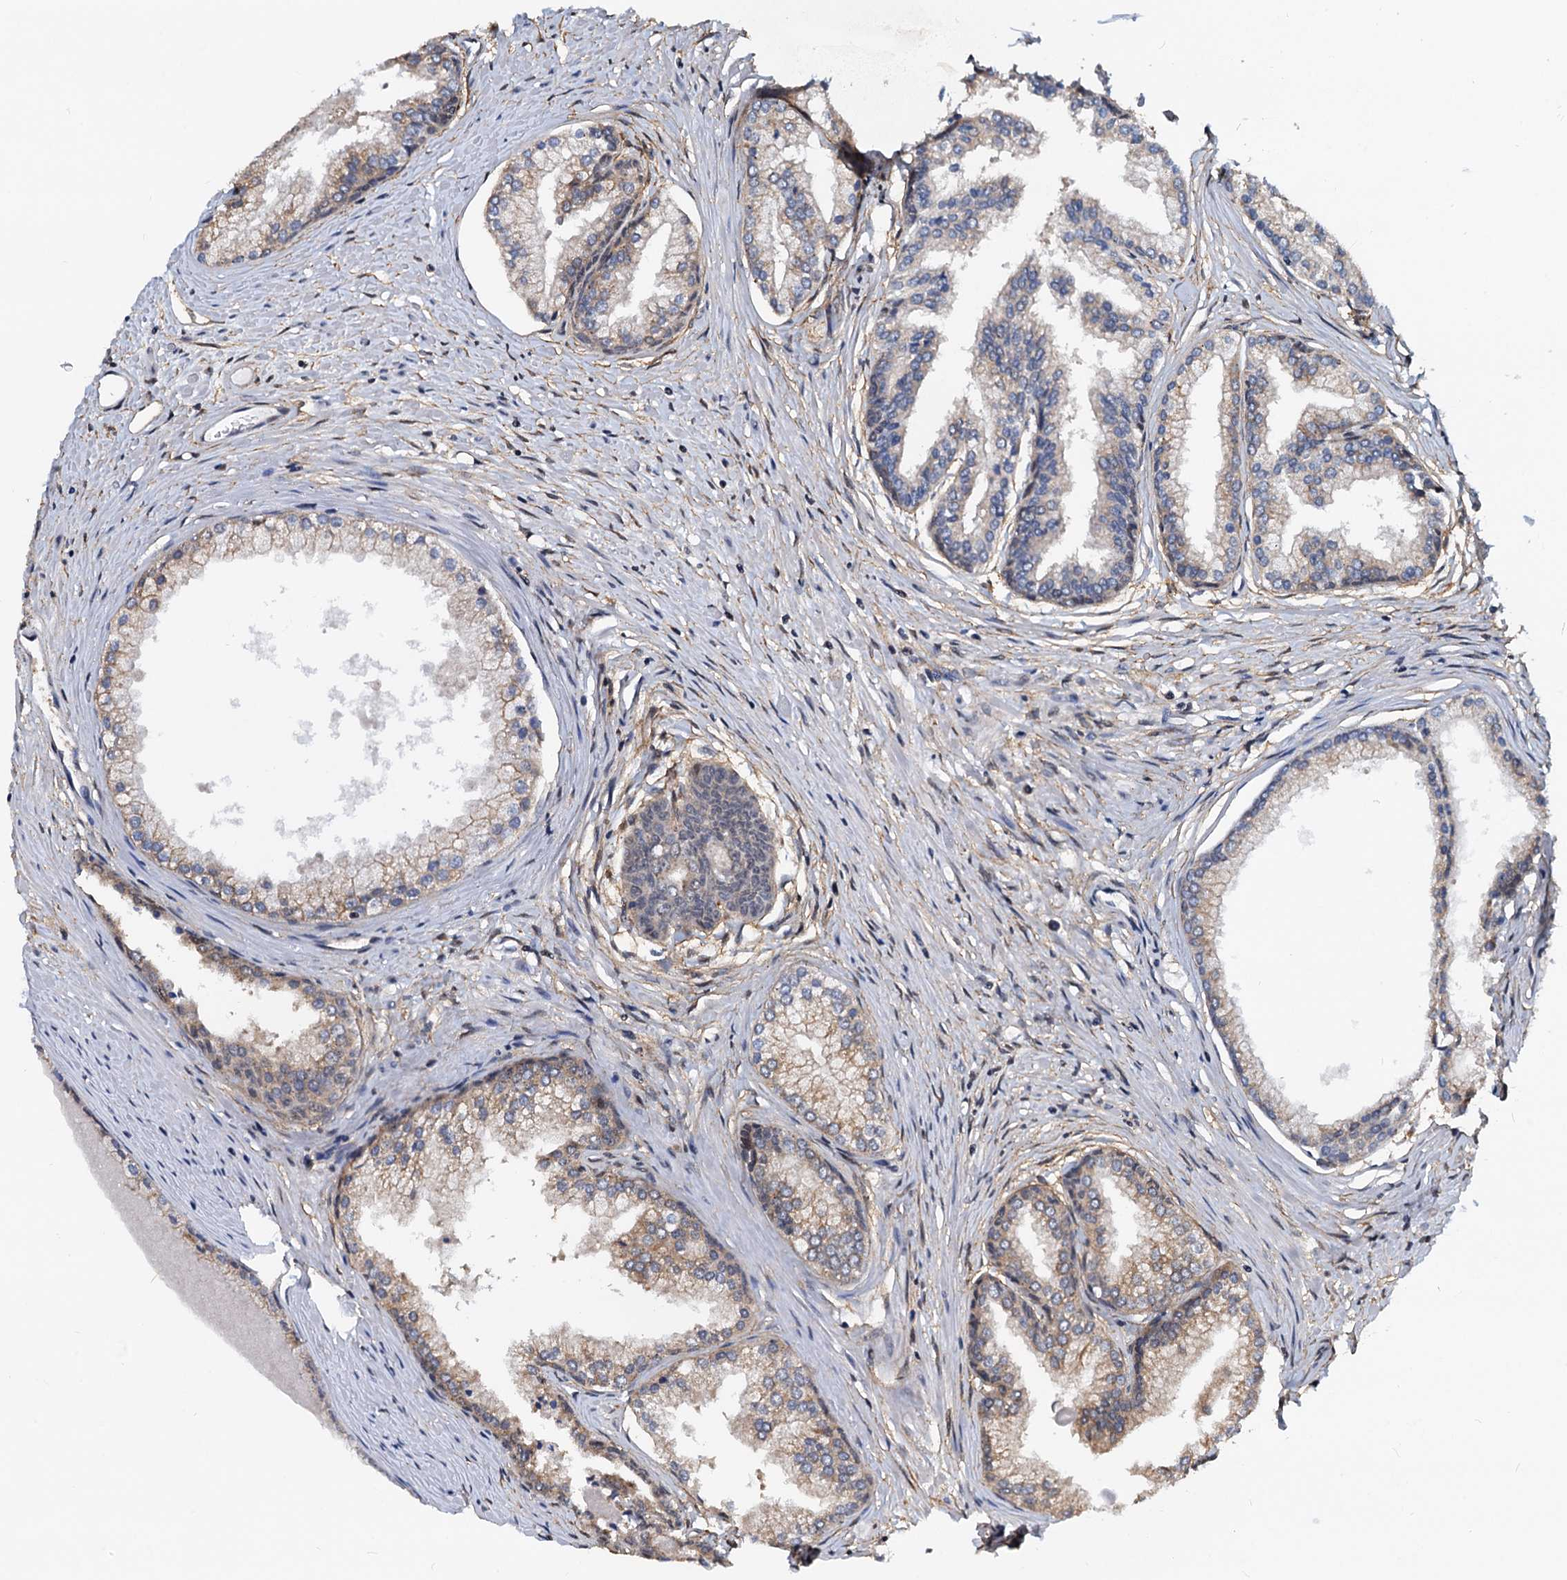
{"staining": {"intensity": "weak", "quantity": "<25%", "location": "cytoplasmic/membranous"}, "tissue": "prostate cancer", "cell_type": "Tumor cells", "image_type": "cancer", "snomed": [{"axis": "morphology", "description": "Adenocarcinoma, High grade"}, {"axis": "topography", "description": "Prostate"}], "caption": "Histopathology image shows no protein expression in tumor cells of prostate adenocarcinoma (high-grade) tissue. Brightfield microscopy of immunohistochemistry (IHC) stained with DAB (brown) and hematoxylin (blue), captured at high magnification.", "gene": "PTGES3", "patient": {"sex": "male", "age": 68}}